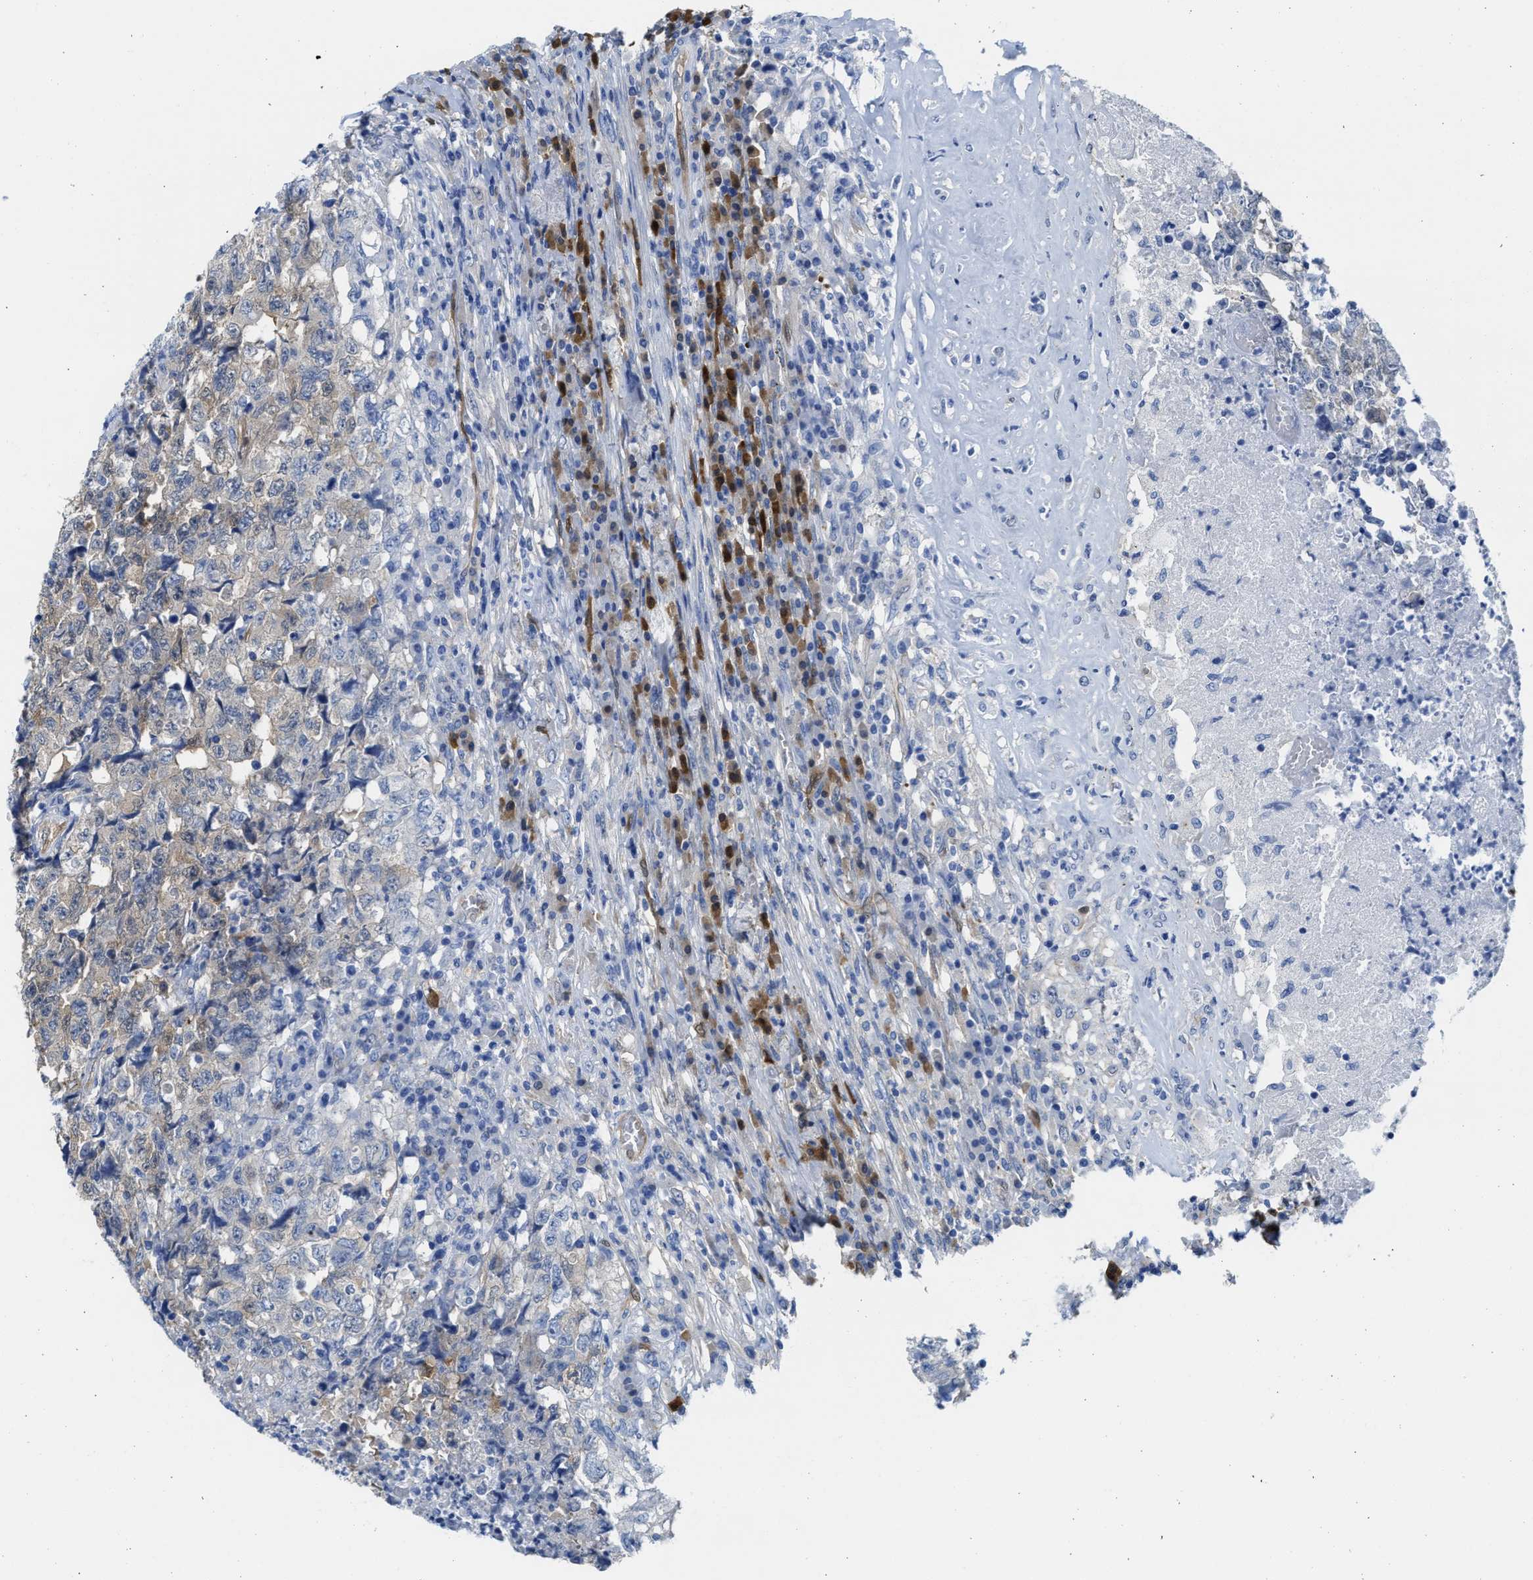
{"staining": {"intensity": "weak", "quantity": "<25%", "location": "cytoplasmic/membranous"}, "tissue": "testis cancer", "cell_type": "Tumor cells", "image_type": "cancer", "snomed": [{"axis": "morphology", "description": "Necrosis, NOS"}, {"axis": "morphology", "description": "Carcinoma, Embryonal, NOS"}, {"axis": "topography", "description": "Testis"}], "caption": "The immunohistochemistry (IHC) photomicrograph has no significant staining in tumor cells of embryonal carcinoma (testis) tissue. (DAB IHC with hematoxylin counter stain).", "gene": "ASS1", "patient": {"sex": "male", "age": 19}}